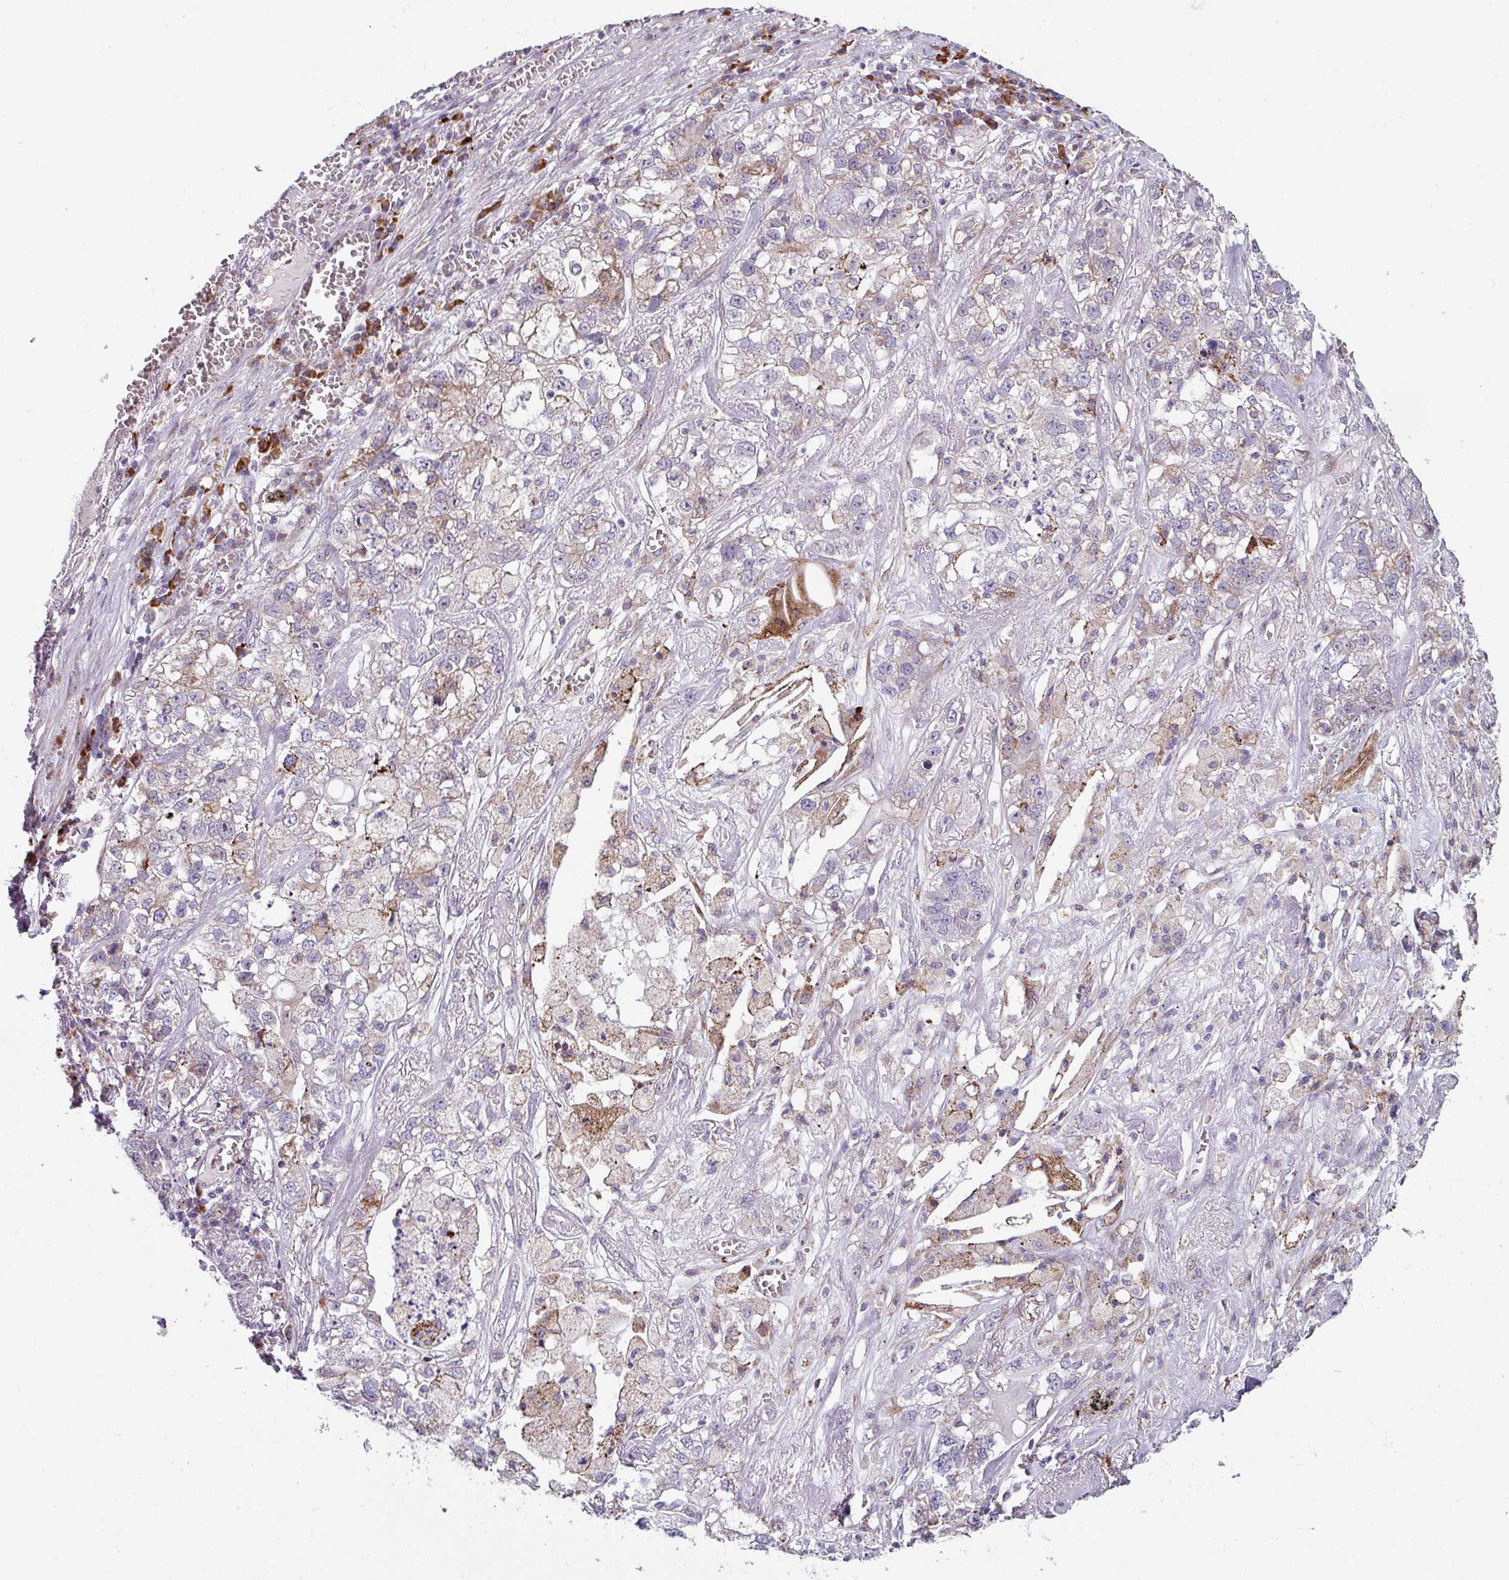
{"staining": {"intensity": "weak", "quantity": "<25%", "location": "cytoplasmic/membranous"}, "tissue": "lung cancer", "cell_type": "Tumor cells", "image_type": "cancer", "snomed": [{"axis": "morphology", "description": "Adenocarcinoma, NOS"}, {"axis": "topography", "description": "Lung"}], "caption": "There is no significant expression in tumor cells of lung cancer (adenocarcinoma).", "gene": "BMS1", "patient": {"sex": "male", "age": 49}}